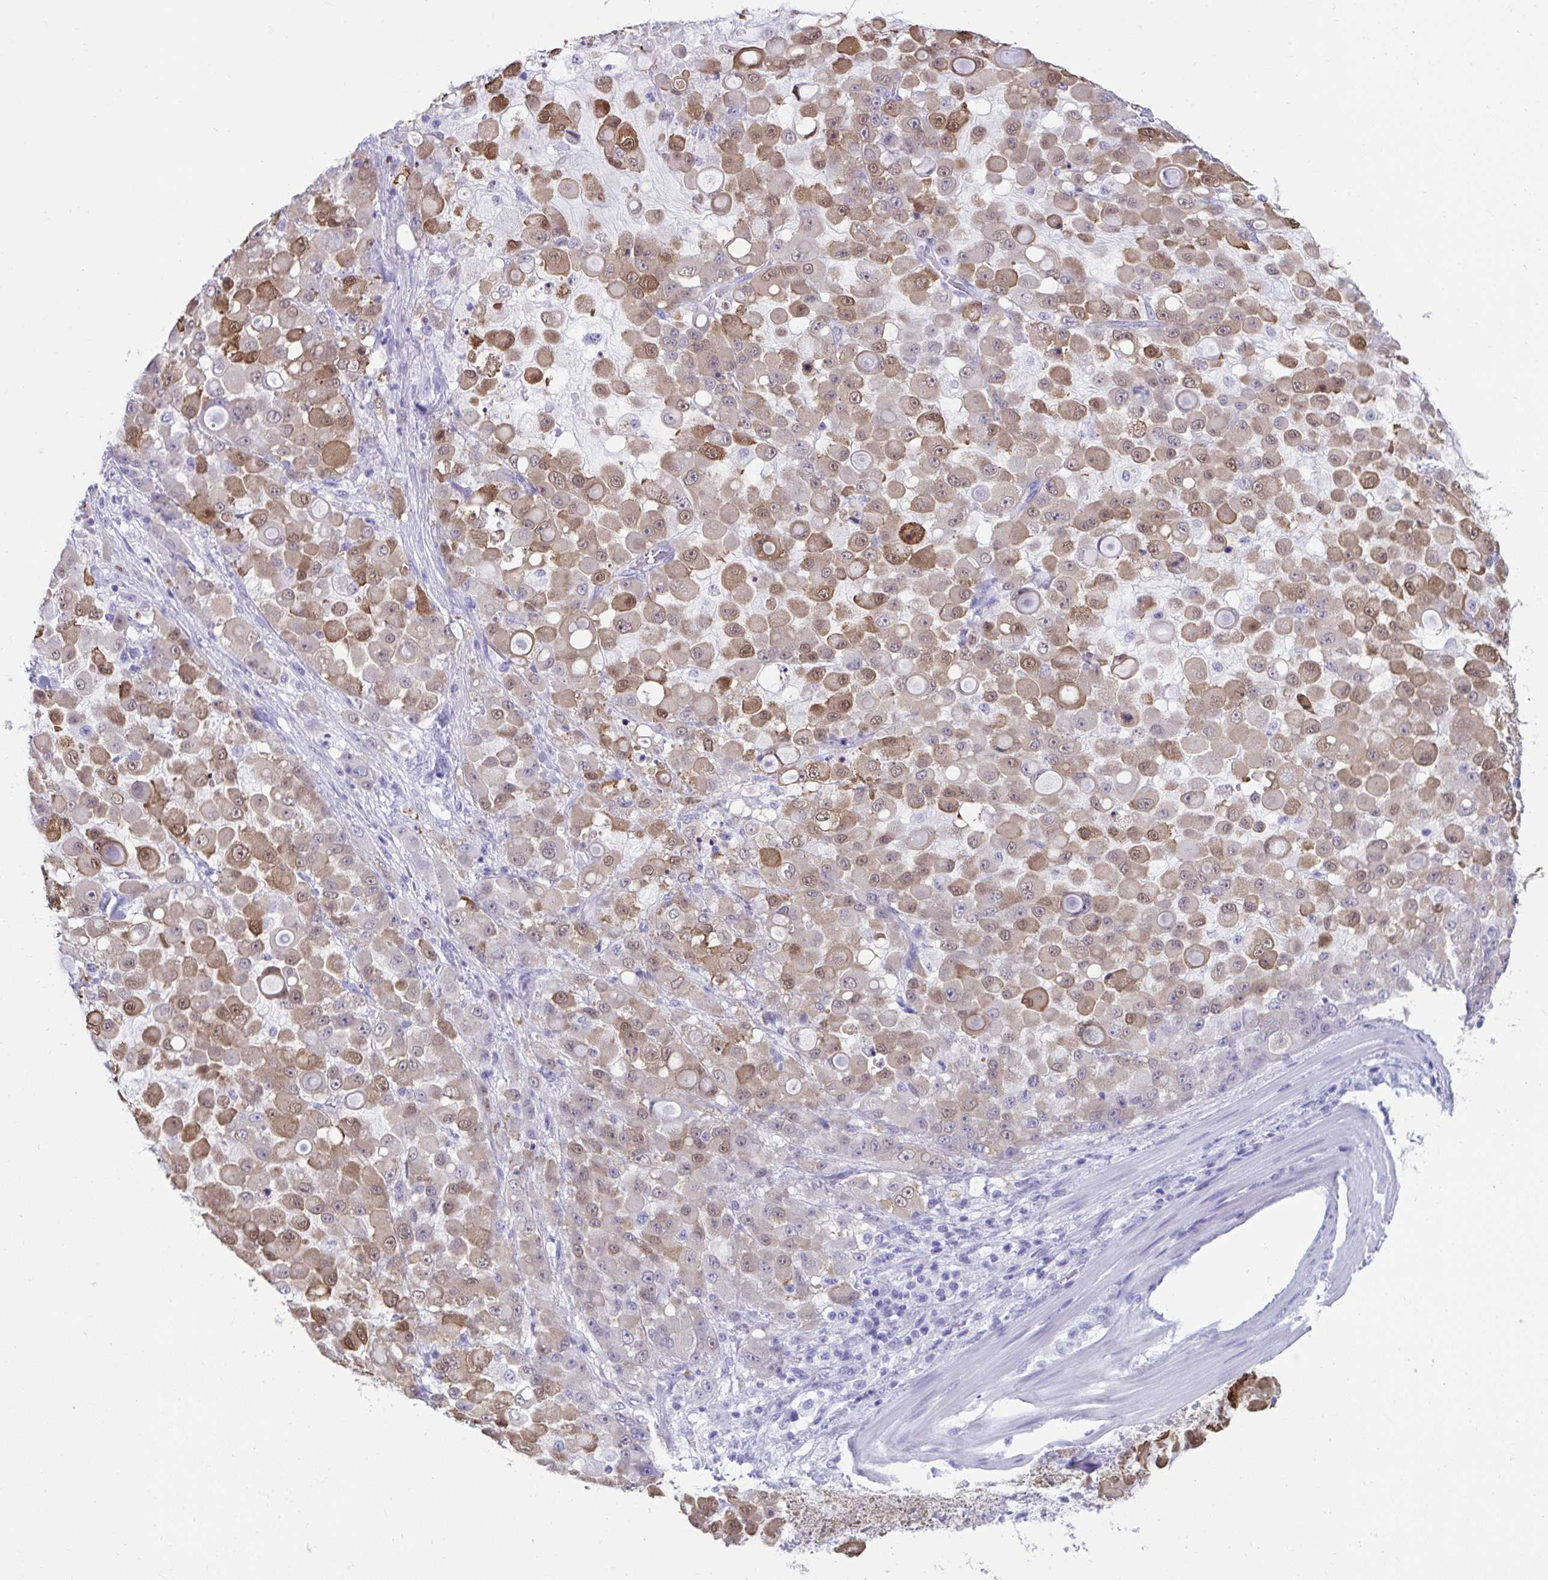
{"staining": {"intensity": "moderate", "quantity": ">75%", "location": "cytoplasmic/membranous,nuclear"}, "tissue": "stomach cancer", "cell_type": "Tumor cells", "image_type": "cancer", "snomed": [{"axis": "morphology", "description": "Adenocarcinoma, NOS"}, {"axis": "topography", "description": "Stomach"}], "caption": "Moderate cytoplasmic/membranous and nuclear protein positivity is present in approximately >75% of tumor cells in adenocarcinoma (stomach). The protein of interest is stained brown, and the nuclei are stained in blue (DAB IHC with brightfield microscopy, high magnification).", "gene": "PSCA", "patient": {"sex": "female", "age": 76}}